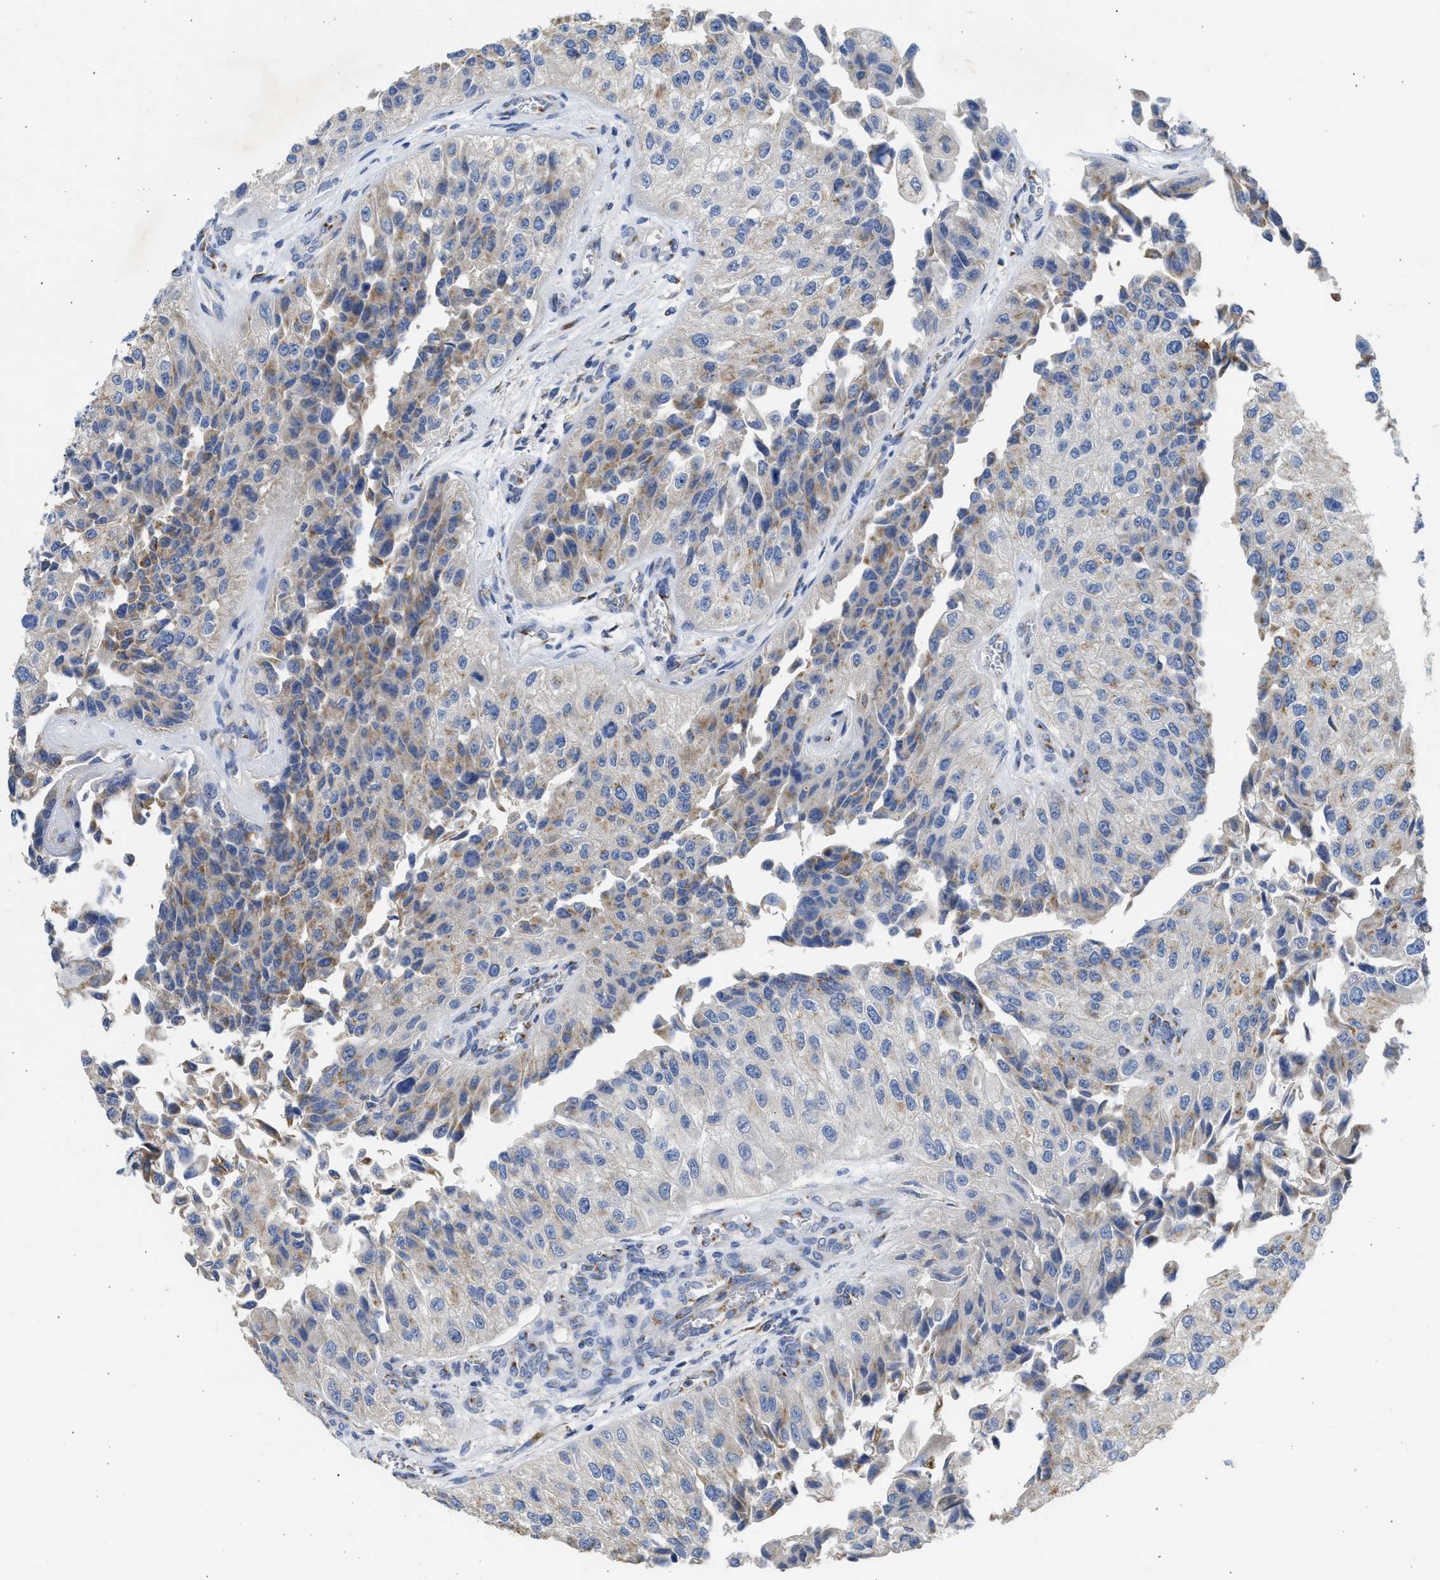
{"staining": {"intensity": "moderate", "quantity": "<25%", "location": "cytoplasmic/membranous"}, "tissue": "urothelial cancer", "cell_type": "Tumor cells", "image_type": "cancer", "snomed": [{"axis": "morphology", "description": "Urothelial carcinoma, High grade"}, {"axis": "topography", "description": "Kidney"}, {"axis": "topography", "description": "Urinary bladder"}], "caption": "An immunohistochemistry histopathology image of tumor tissue is shown. Protein staining in brown highlights moderate cytoplasmic/membranous positivity in urothelial cancer within tumor cells.", "gene": "IPO8", "patient": {"sex": "male", "age": 77}}